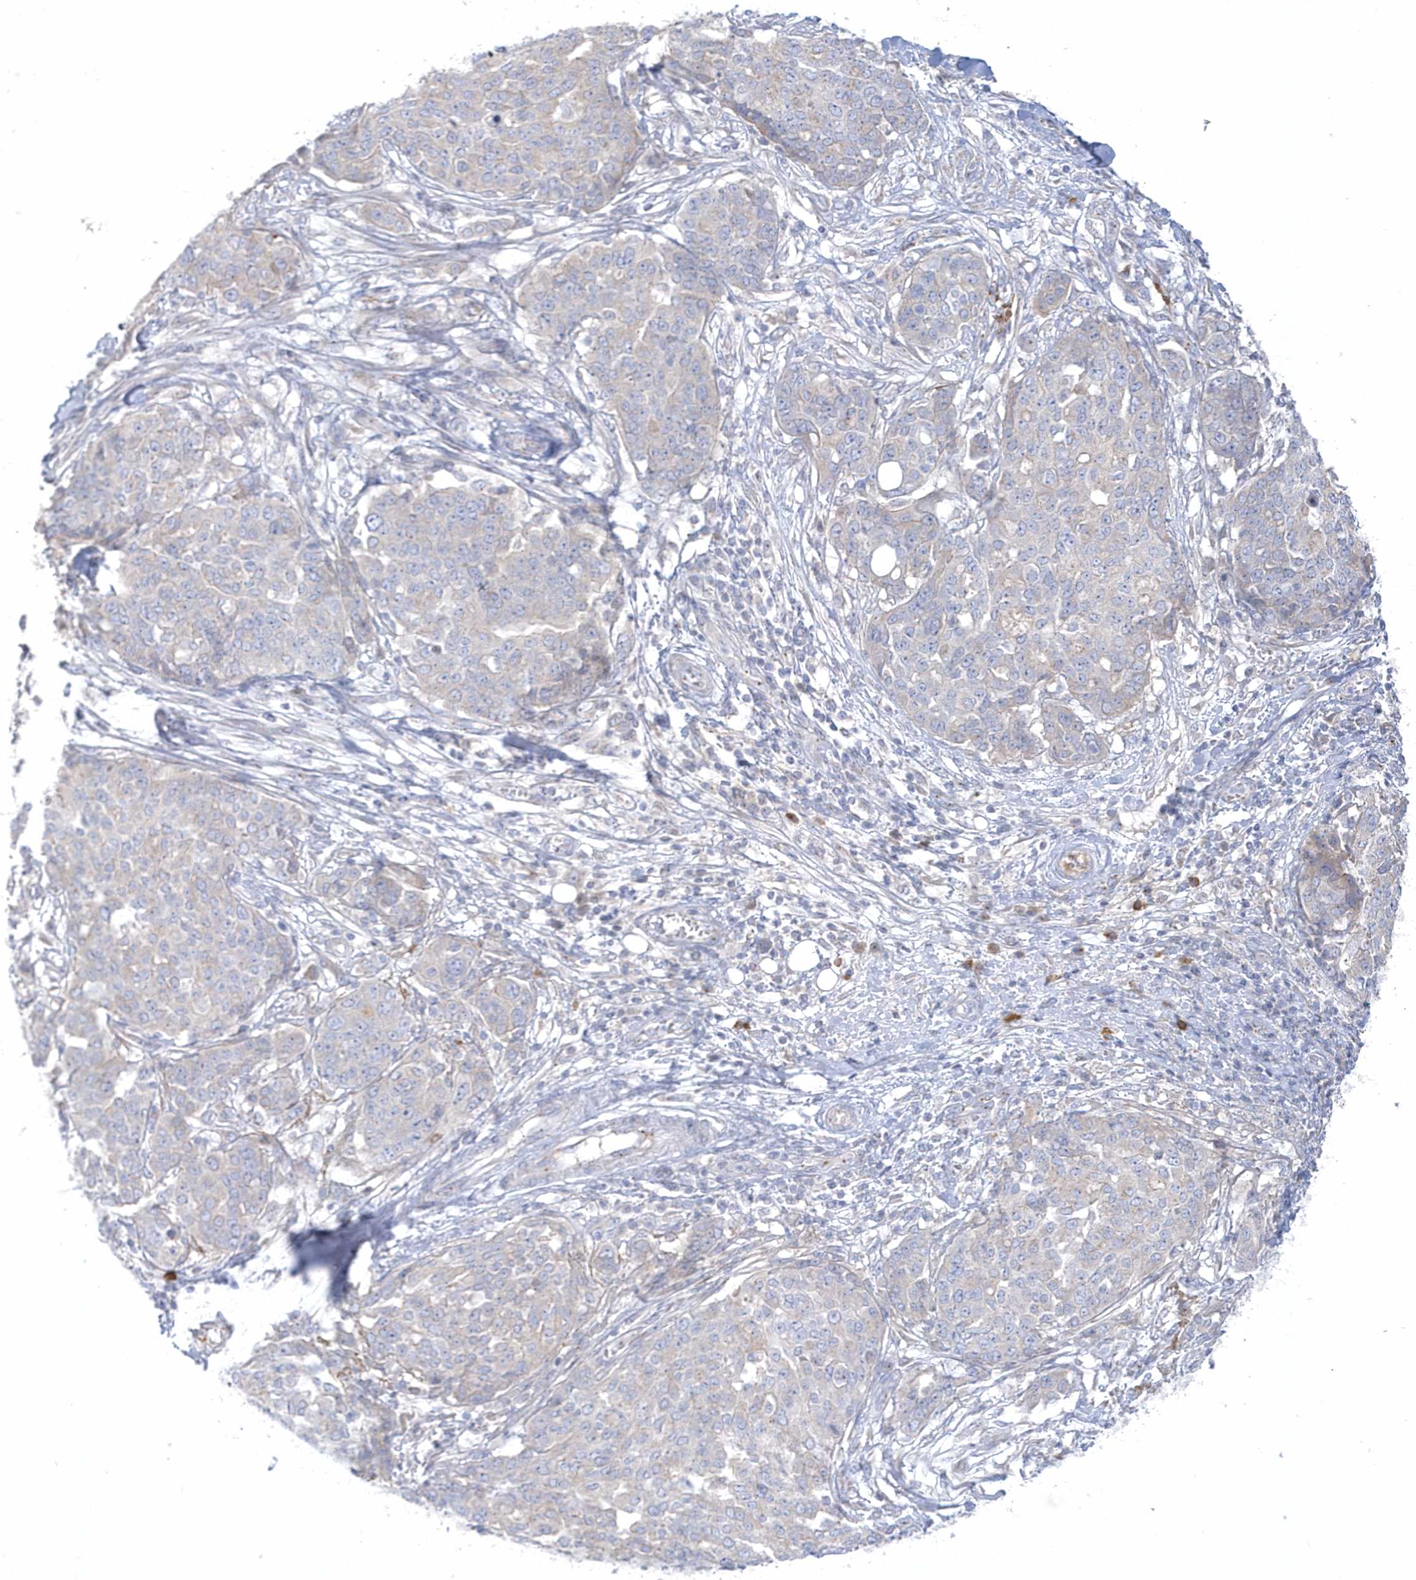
{"staining": {"intensity": "negative", "quantity": "none", "location": "none"}, "tissue": "ovarian cancer", "cell_type": "Tumor cells", "image_type": "cancer", "snomed": [{"axis": "morphology", "description": "Cystadenocarcinoma, serous, NOS"}, {"axis": "topography", "description": "Soft tissue"}, {"axis": "topography", "description": "Ovary"}], "caption": "There is no significant staining in tumor cells of ovarian cancer. The staining is performed using DAB brown chromogen with nuclei counter-stained in using hematoxylin.", "gene": "SEMA3D", "patient": {"sex": "female", "age": 57}}